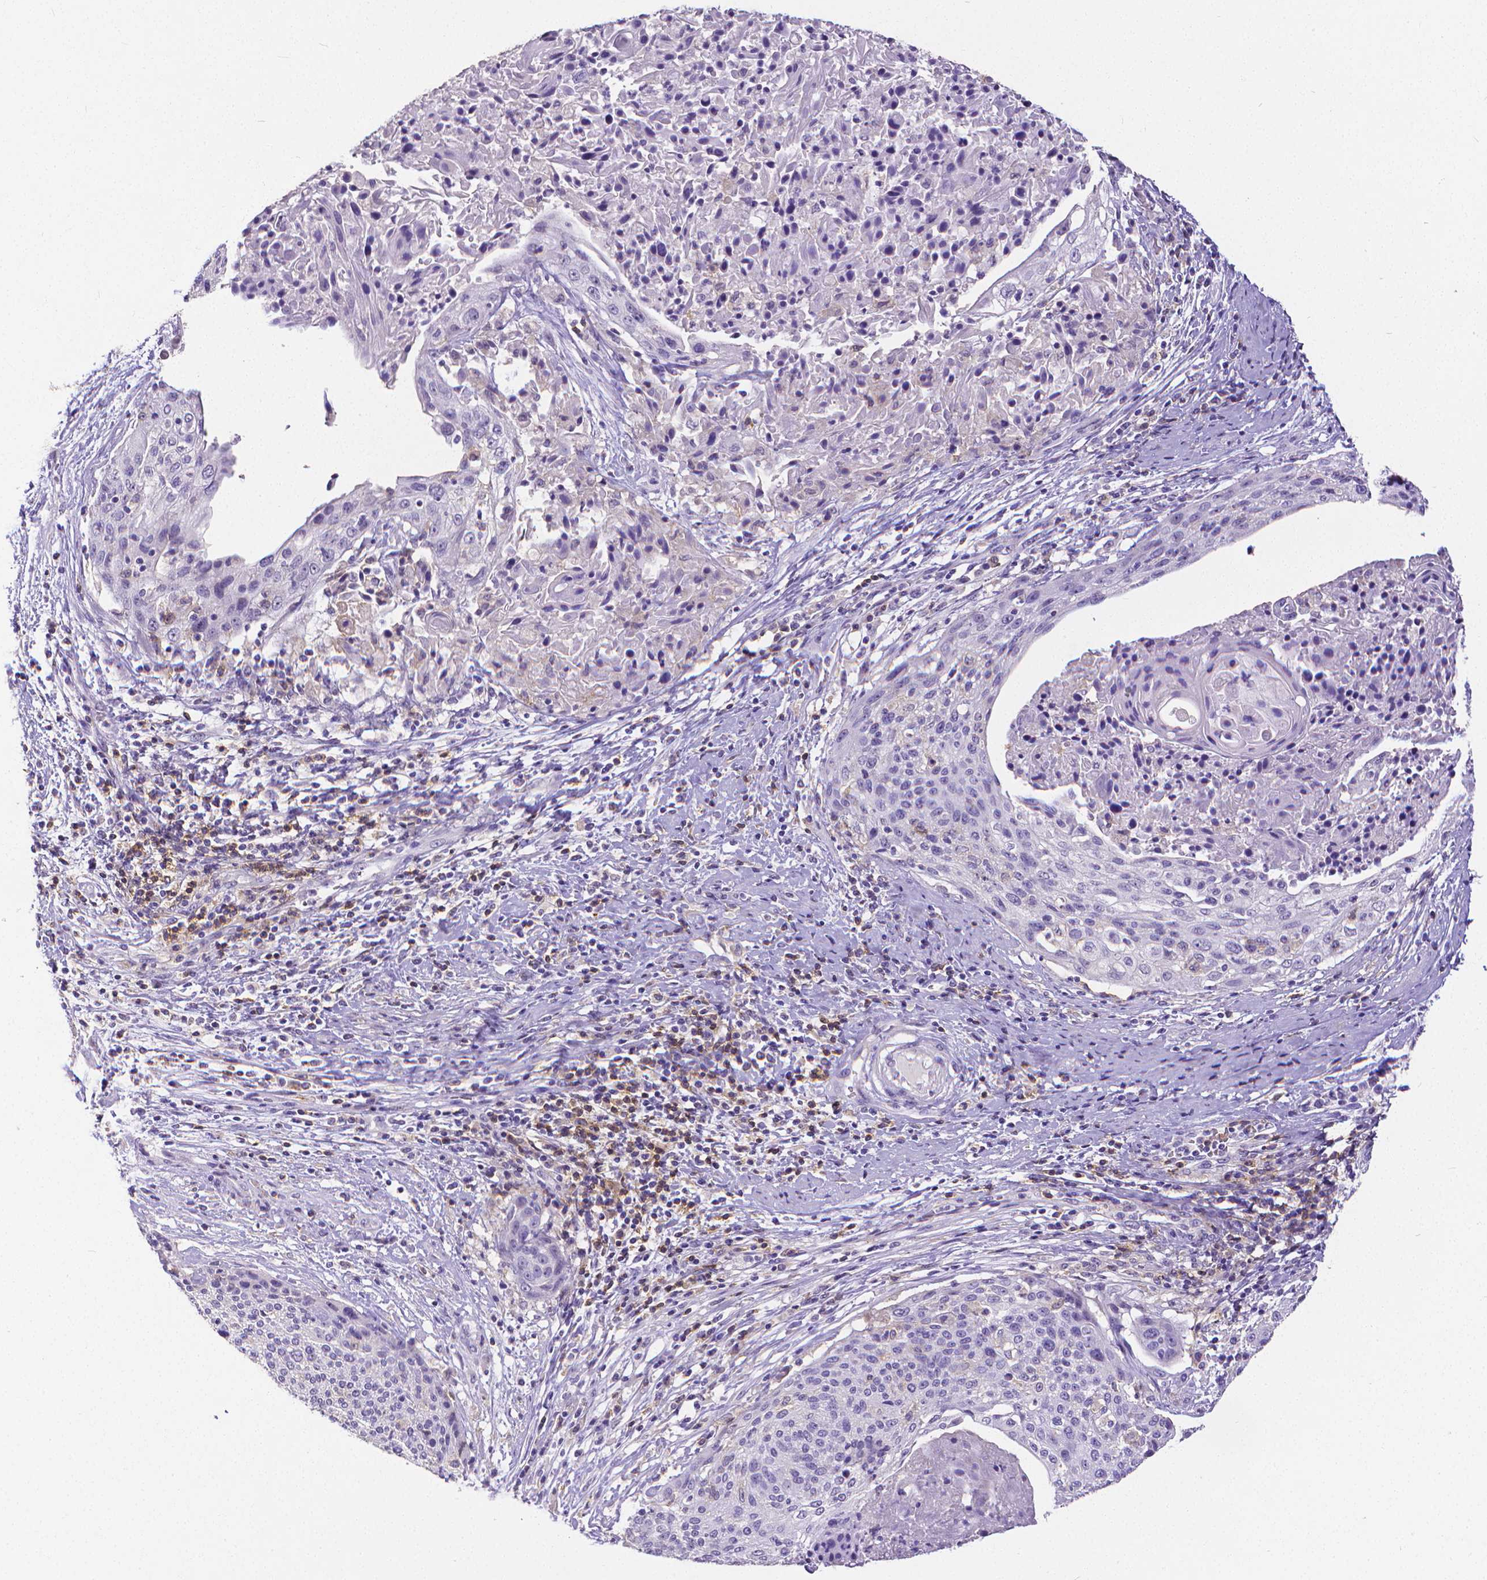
{"staining": {"intensity": "negative", "quantity": "none", "location": "none"}, "tissue": "cervical cancer", "cell_type": "Tumor cells", "image_type": "cancer", "snomed": [{"axis": "morphology", "description": "Squamous cell carcinoma, NOS"}, {"axis": "topography", "description": "Cervix"}], "caption": "The photomicrograph exhibits no staining of tumor cells in cervical squamous cell carcinoma.", "gene": "CD4", "patient": {"sex": "female", "age": 31}}